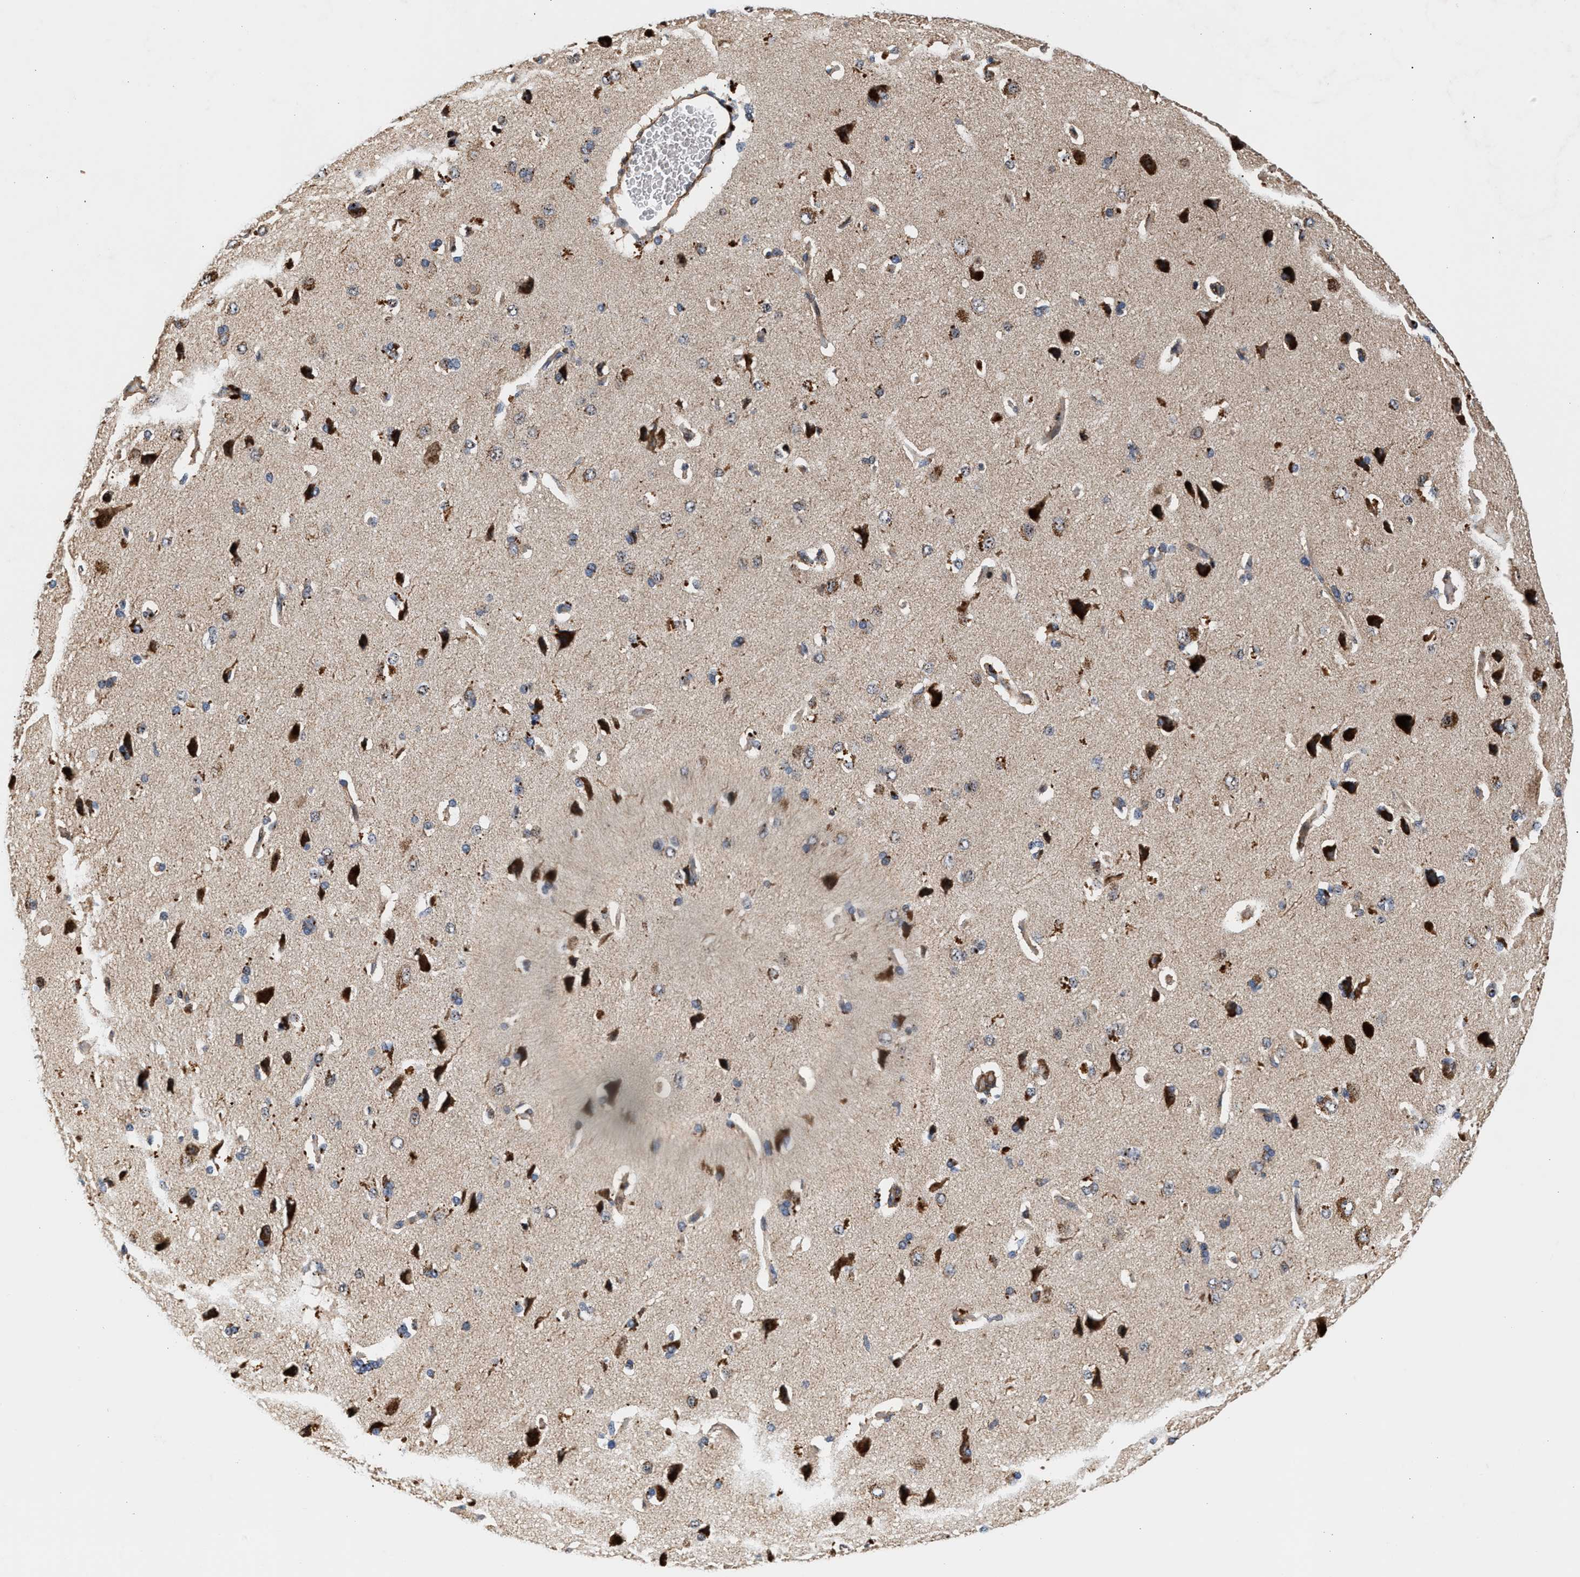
{"staining": {"intensity": "moderate", "quantity": ">75%", "location": "cytoplasmic/membranous"}, "tissue": "cerebral cortex", "cell_type": "Endothelial cells", "image_type": "normal", "snomed": [{"axis": "morphology", "description": "Normal tissue, NOS"}, {"axis": "topography", "description": "Cerebral cortex"}], "caption": "Protein expression analysis of normal cerebral cortex shows moderate cytoplasmic/membranous positivity in approximately >75% of endothelial cells.", "gene": "SGK1", "patient": {"sex": "male", "age": 62}}